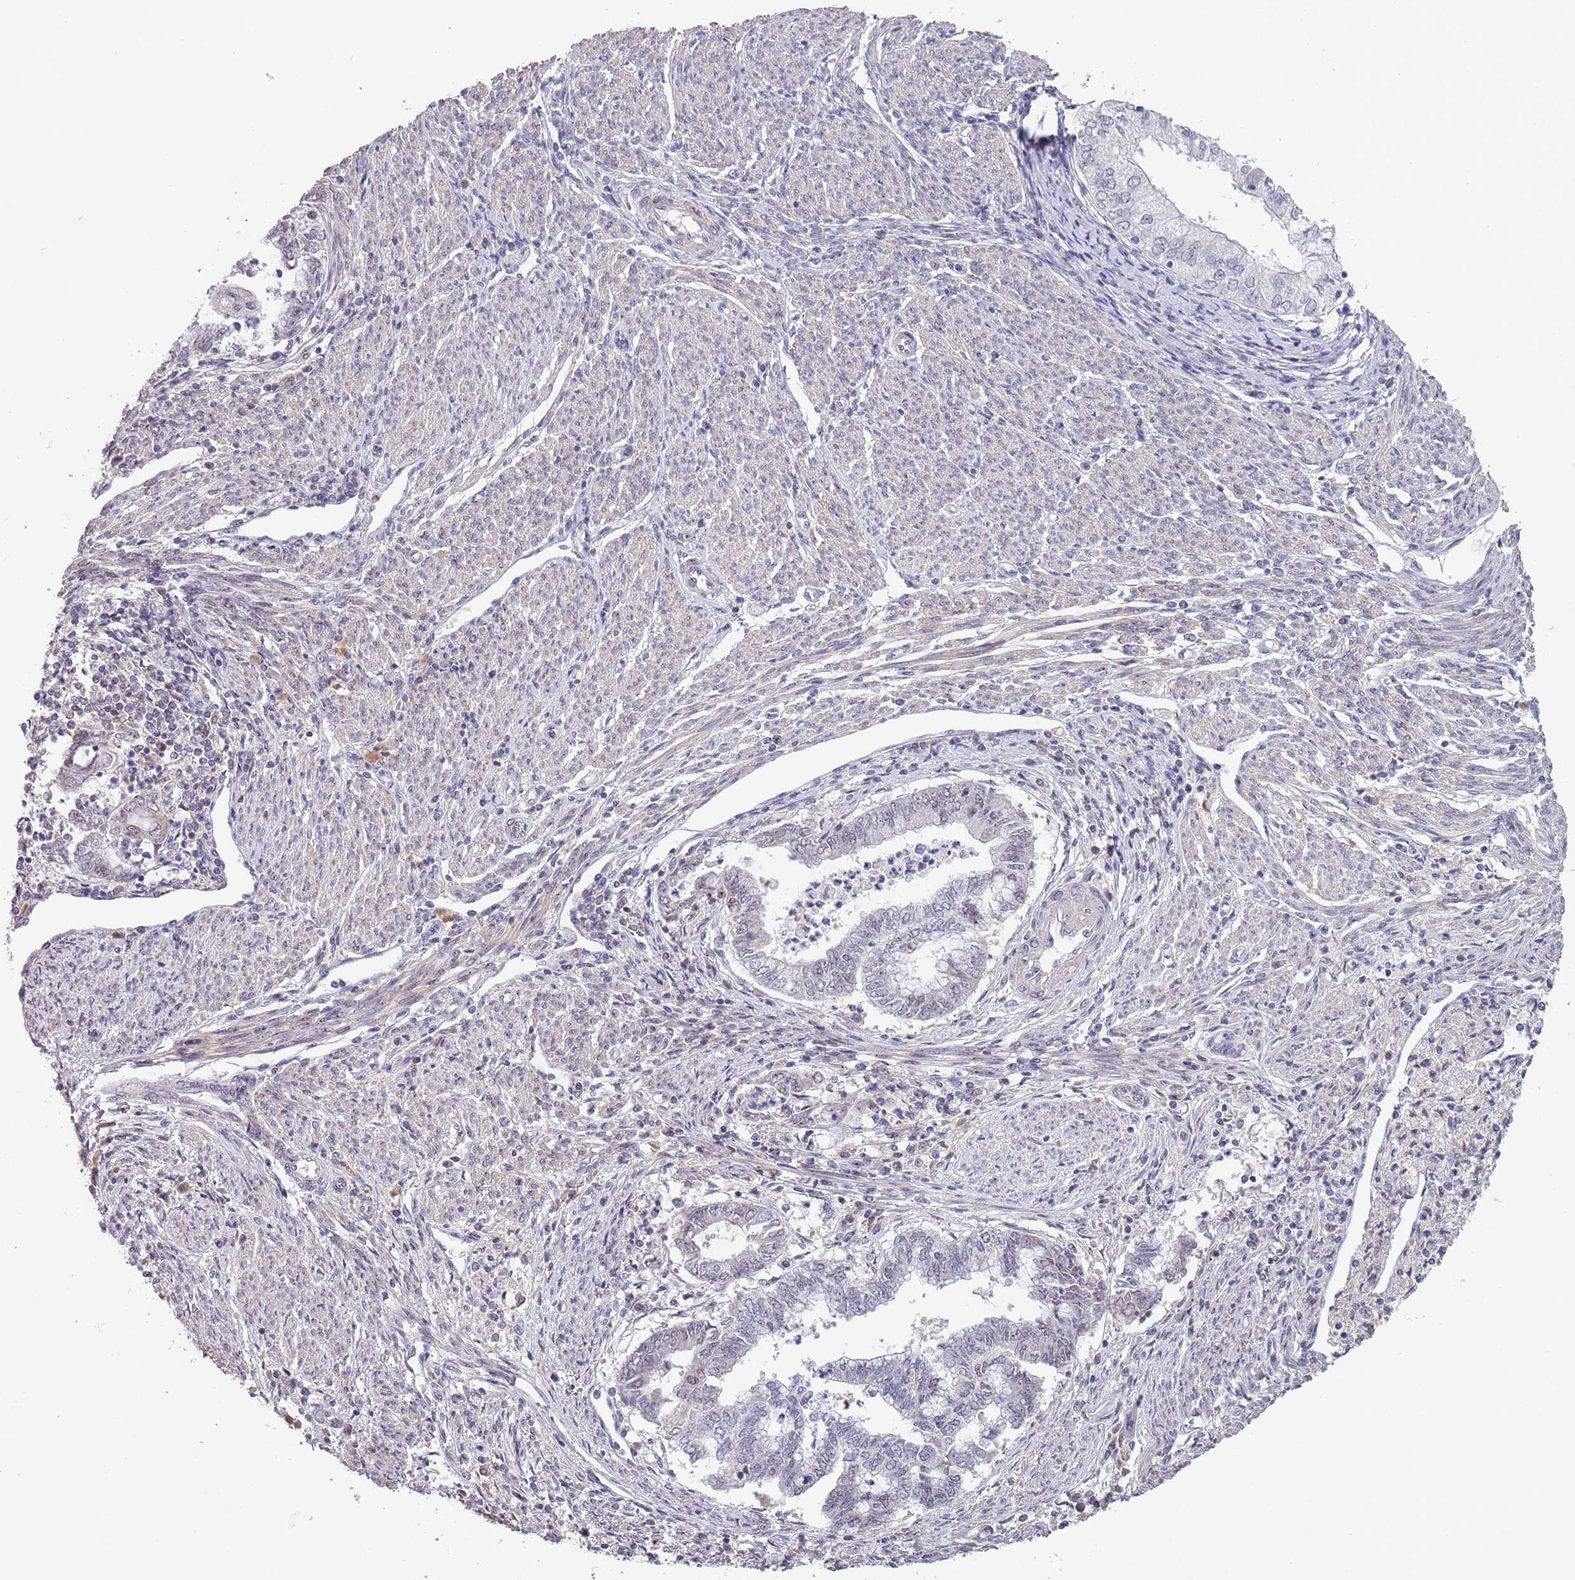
{"staining": {"intensity": "negative", "quantity": "none", "location": "none"}, "tissue": "endometrial cancer", "cell_type": "Tumor cells", "image_type": "cancer", "snomed": [{"axis": "morphology", "description": "Adenocarcinoma, NOS"}, {"axis": "topography", "description": "Endometrium"}], "caption": "An immunohistochemistry image of endometrial cancer (adenocarcinoma) is shown. There is no staining in tumor cells of endometrial cancer (adenocarcinoma).", "gene": "CIZ1", "patient": {"sex": "female", "age": 79}}